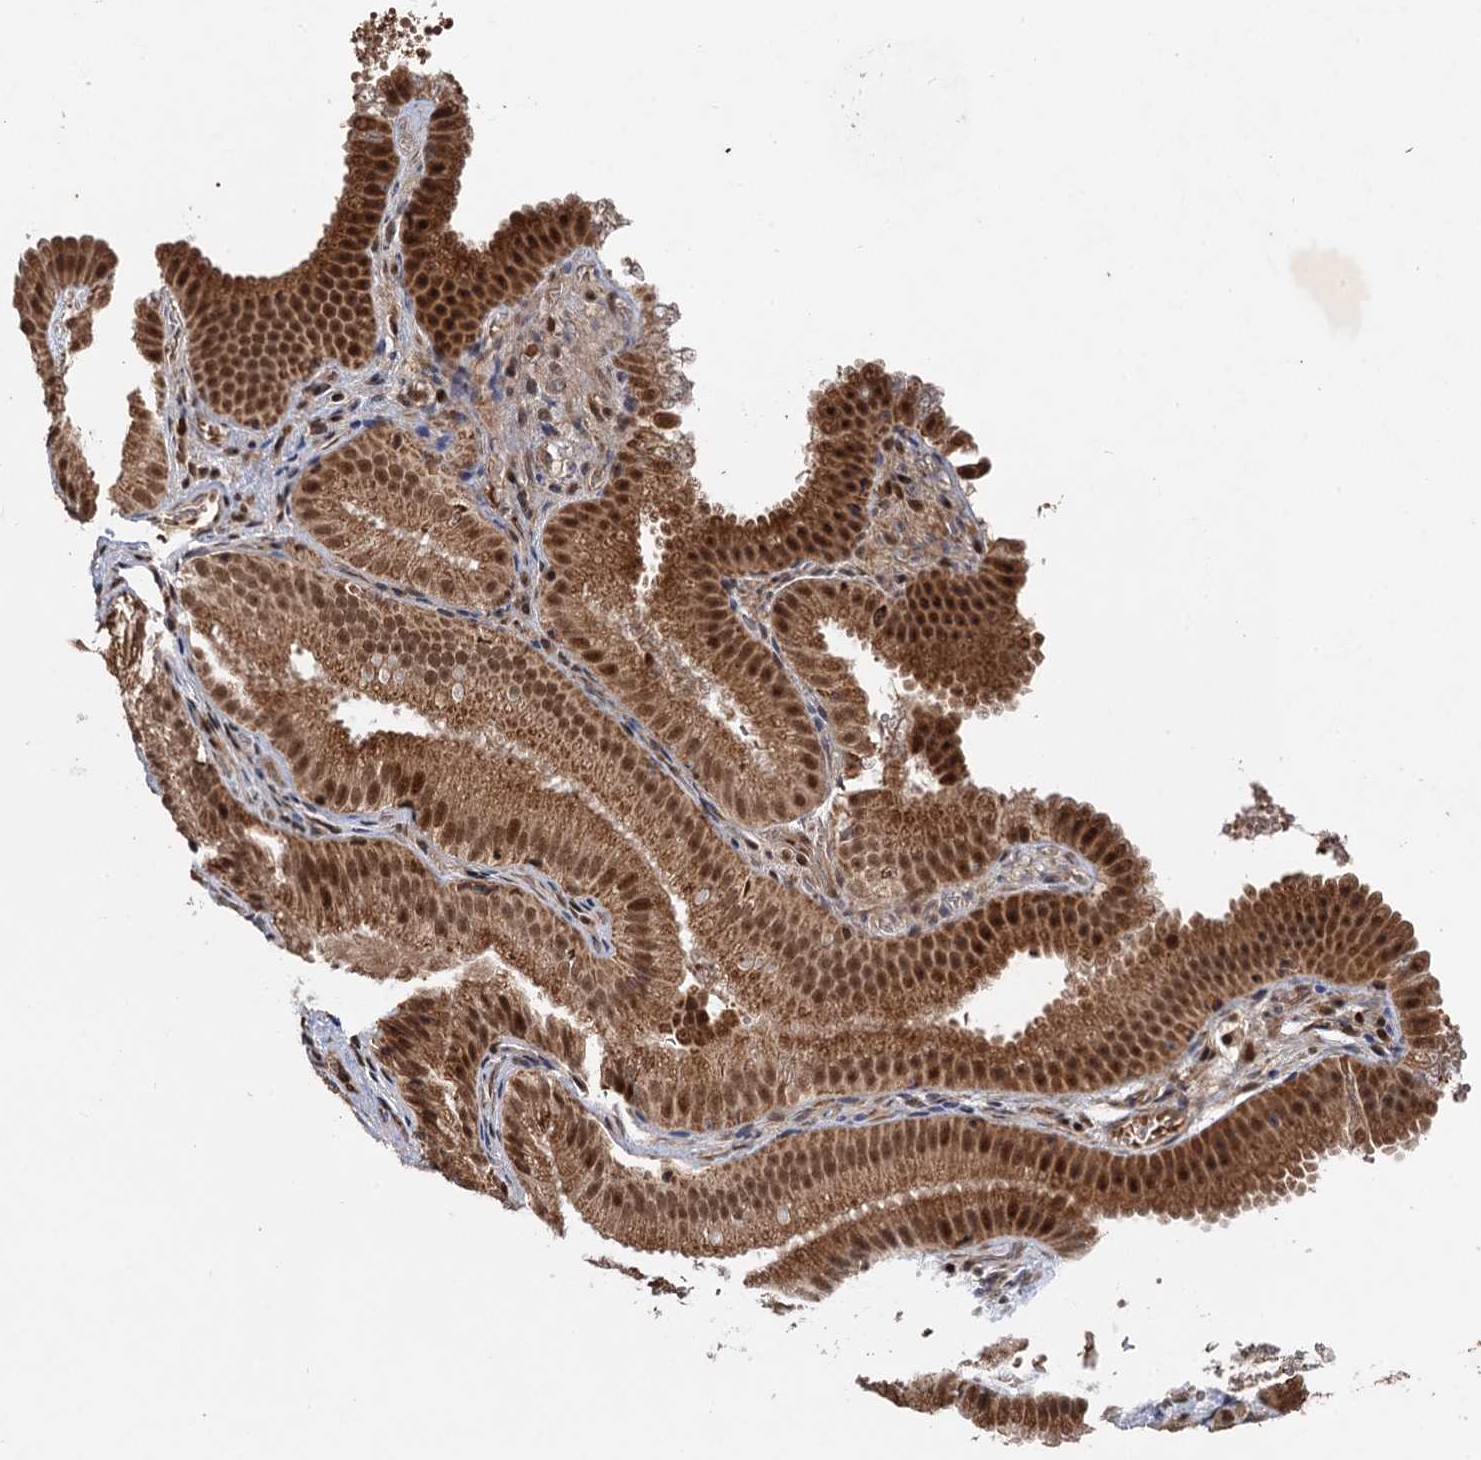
{"staining": {"intensity": "moderate", "quantity": ">75%", "location": "cytoplasmic/membranous,nuclear"}, "tissue": "gallbladder", "cell_type": "Glandular cells", "image_type": "normal", "snomed": [{"axis": "morphology", "description": "Normal tissue, NOS"}, {"axis": "topography", "description": "Gallbladder"}], "caption": "DAB (3,3'-diaminobenzidine) immunohistochemical staining of benign human gallbladder displays moderate cytoplasmic/membranous,nuclear protein positivity in approximately >75% of glandular cells.", "gene": "REP15", "patient": {"sex": "female", "age": 30}}